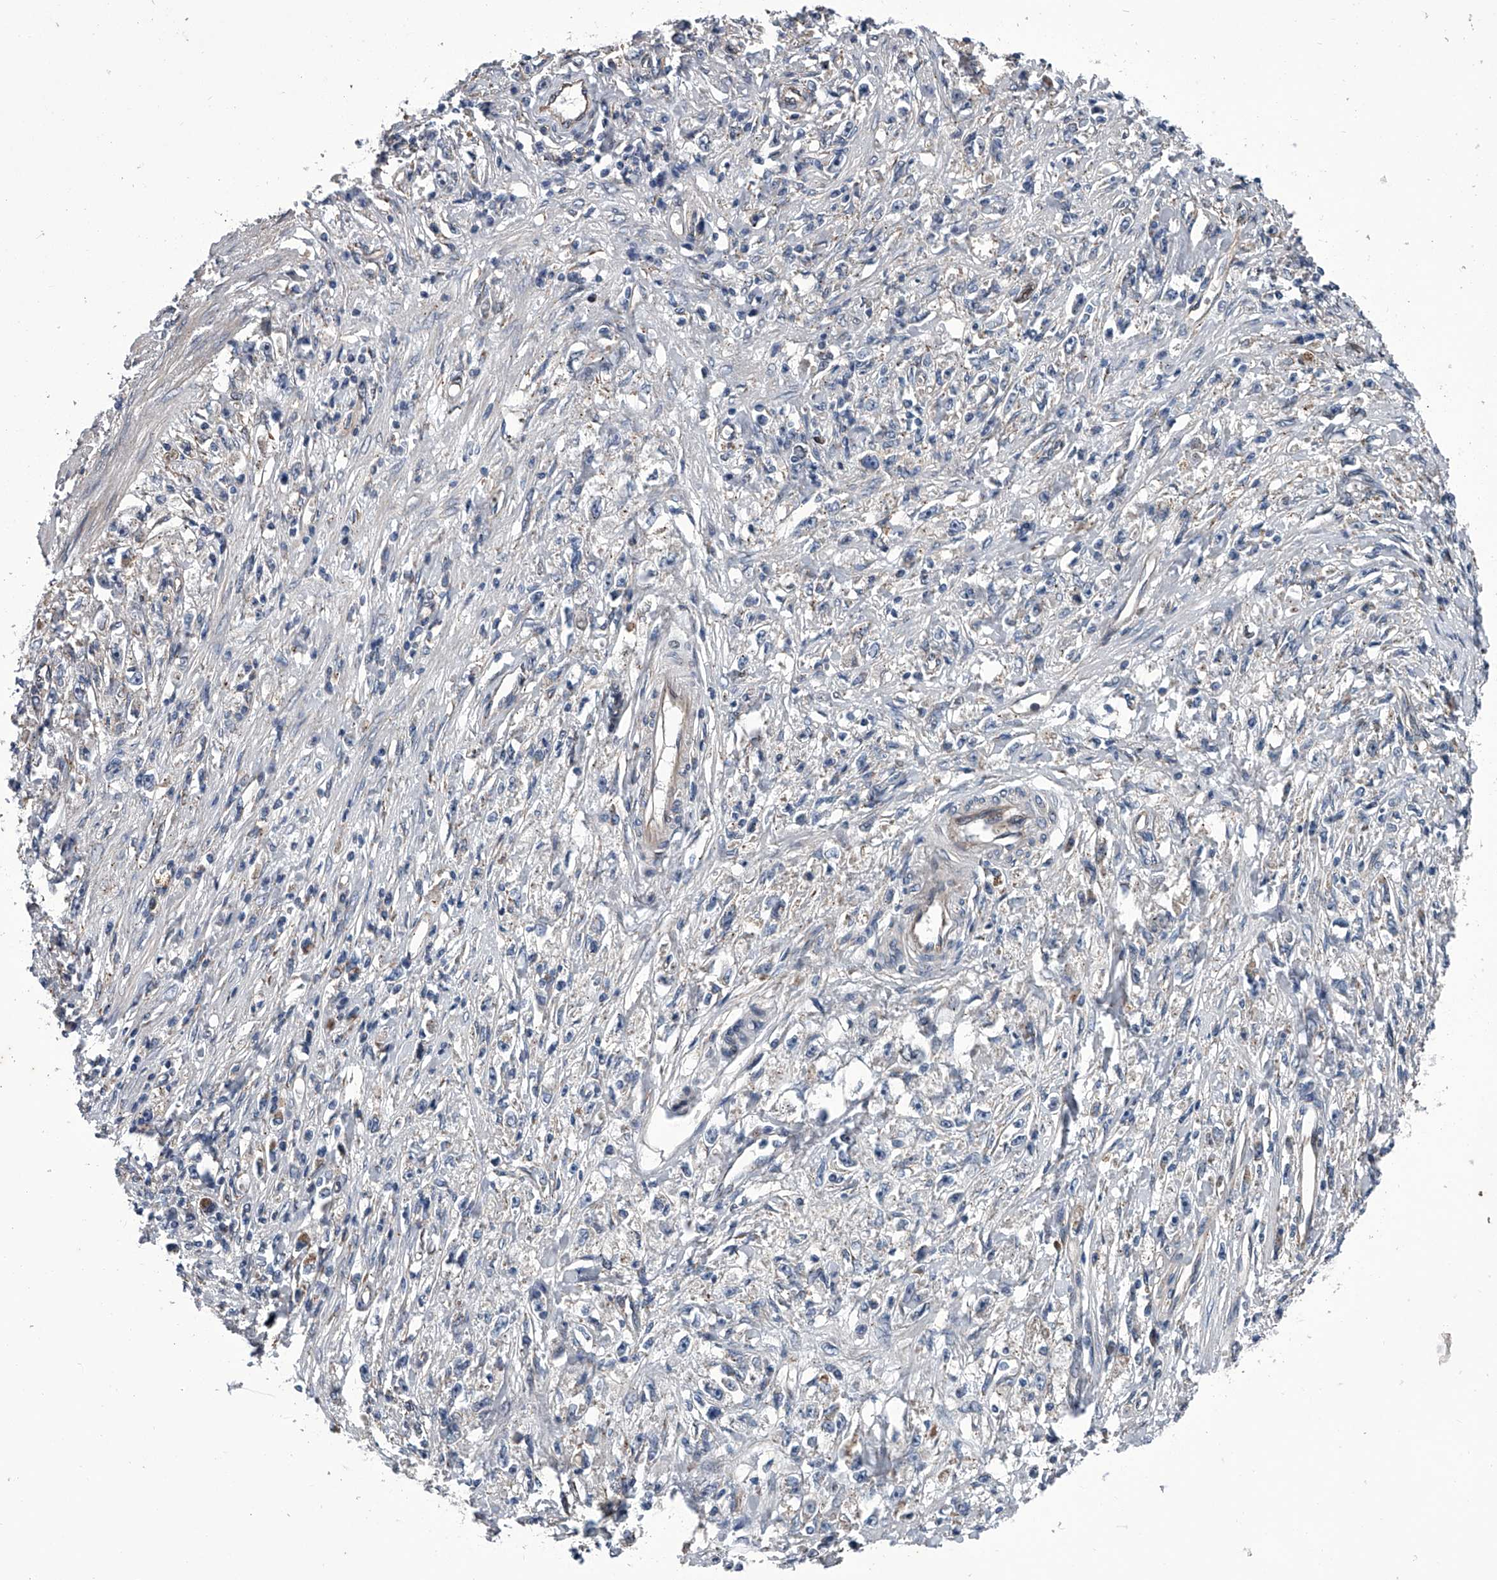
{"staining": {"intensity": "negative", "quantity": "none", "location": "none"}, "tissue": "stomach cancer", "cell_type": "Tumor cells", "image_type": "cancer", "snomed": [{"axis": "morphology", "description": "Adenocarcinoma, NOS"}, {"axis": "topography", "description": "Stomach"}], "caption": "Human adenocarcinoma (stomach) stained for a protein using IHC exhibits no positivity in tumor cells.", "gene": "ABCG1", "patient": {"sex": "female", "age": 59}}